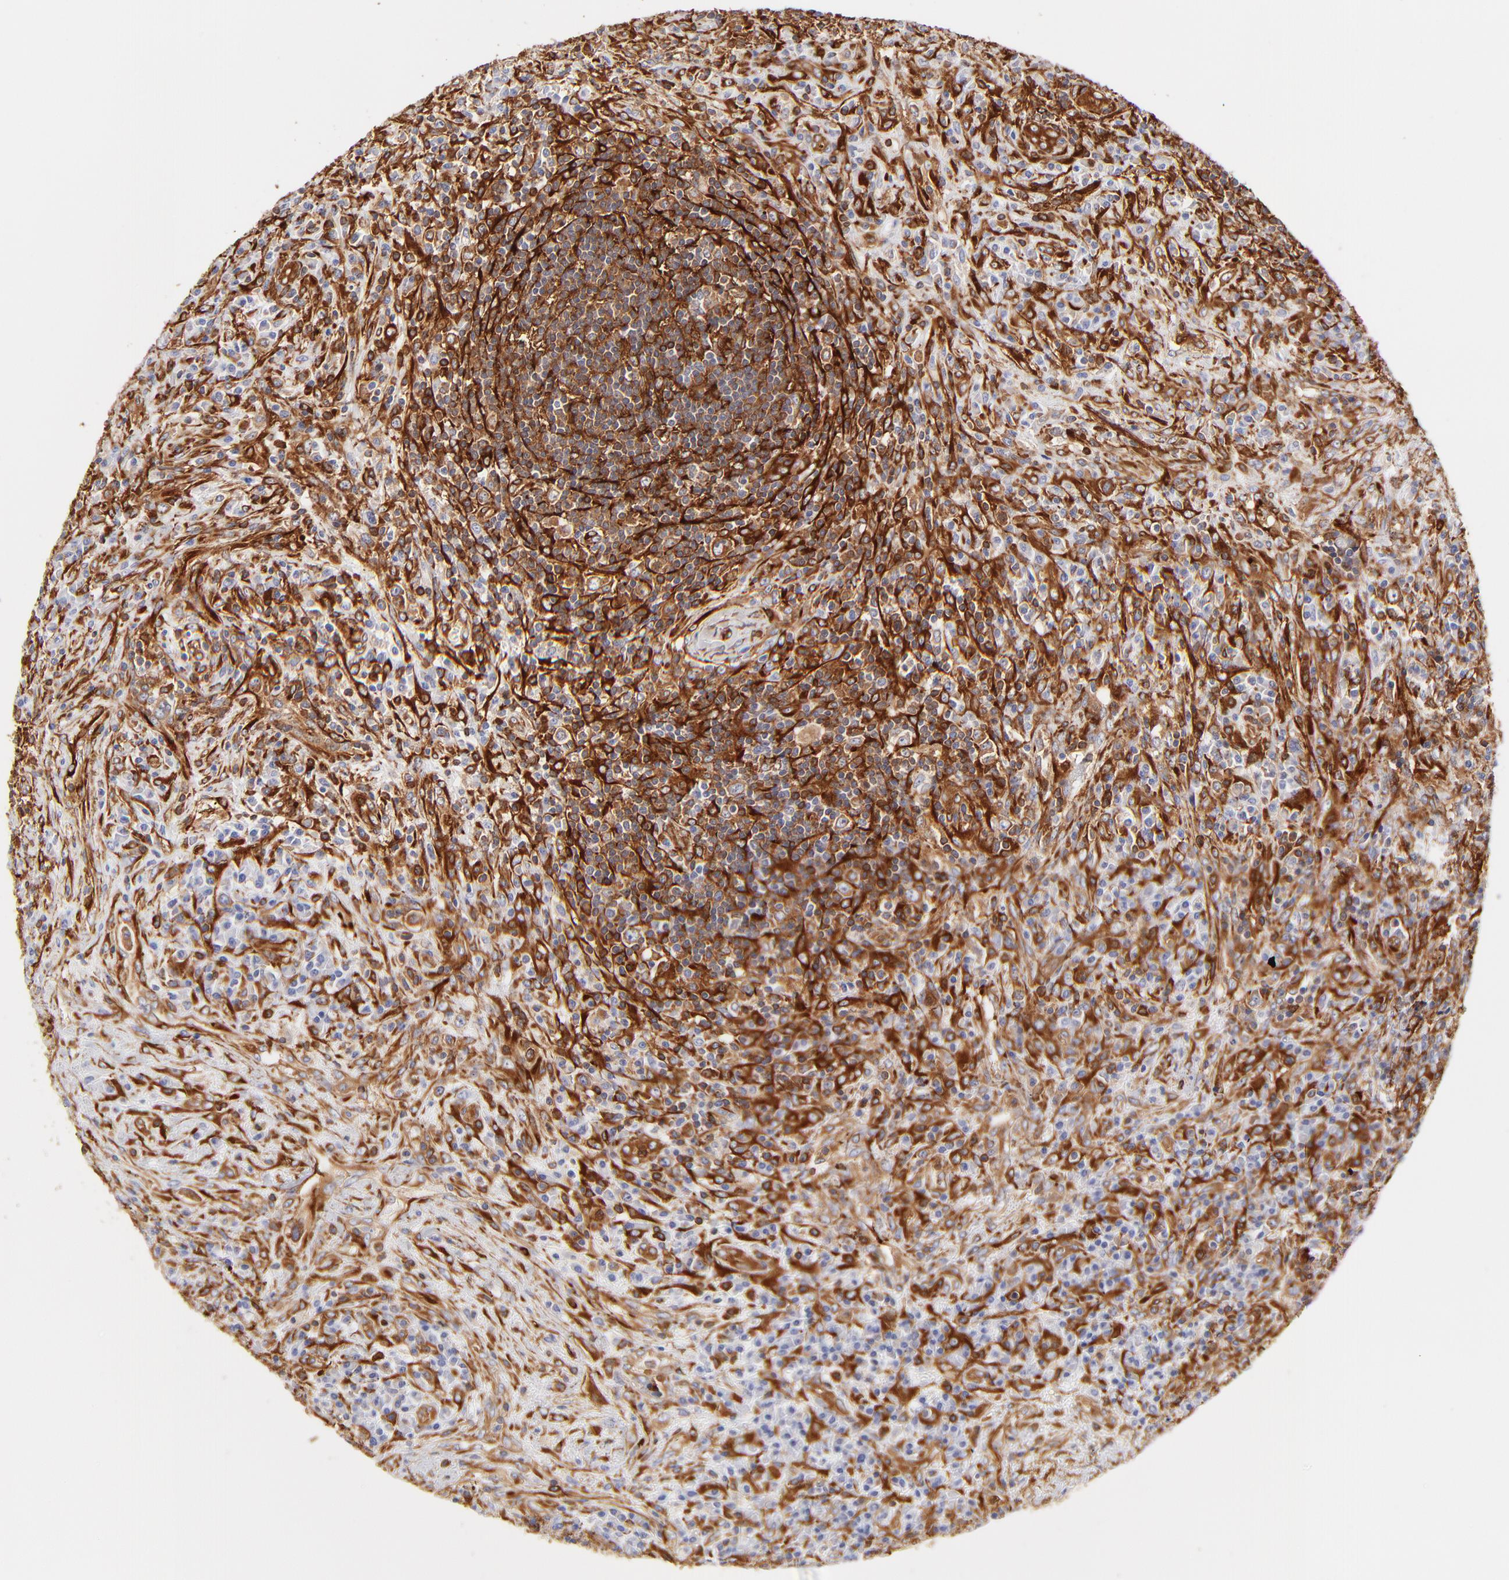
{"staining": {"intensity": "moderate", "quantity": "25%-75%", "location": "cytoplasmic/membranous"}, "tissue": "lymphoma", "cell_type": "Tumor cells", "image_type": "cancer", "snomed": [{"axis": "morphology", "description": "Hodgkin's disease, NOS"}, {"axis": "topography", "description": "Lymph node"}], "caption": "A high-resolution photomicrograph shows IHC staining of lymphoma, which reveals moderate cytoplasmic/membranous expression in approximately 25%-75% of tumor cells. Ihc stains the protein in brown and the nuclei are stained blue.", "gene": "FLNA", "patient": {"sex": "female", "age": 25}}